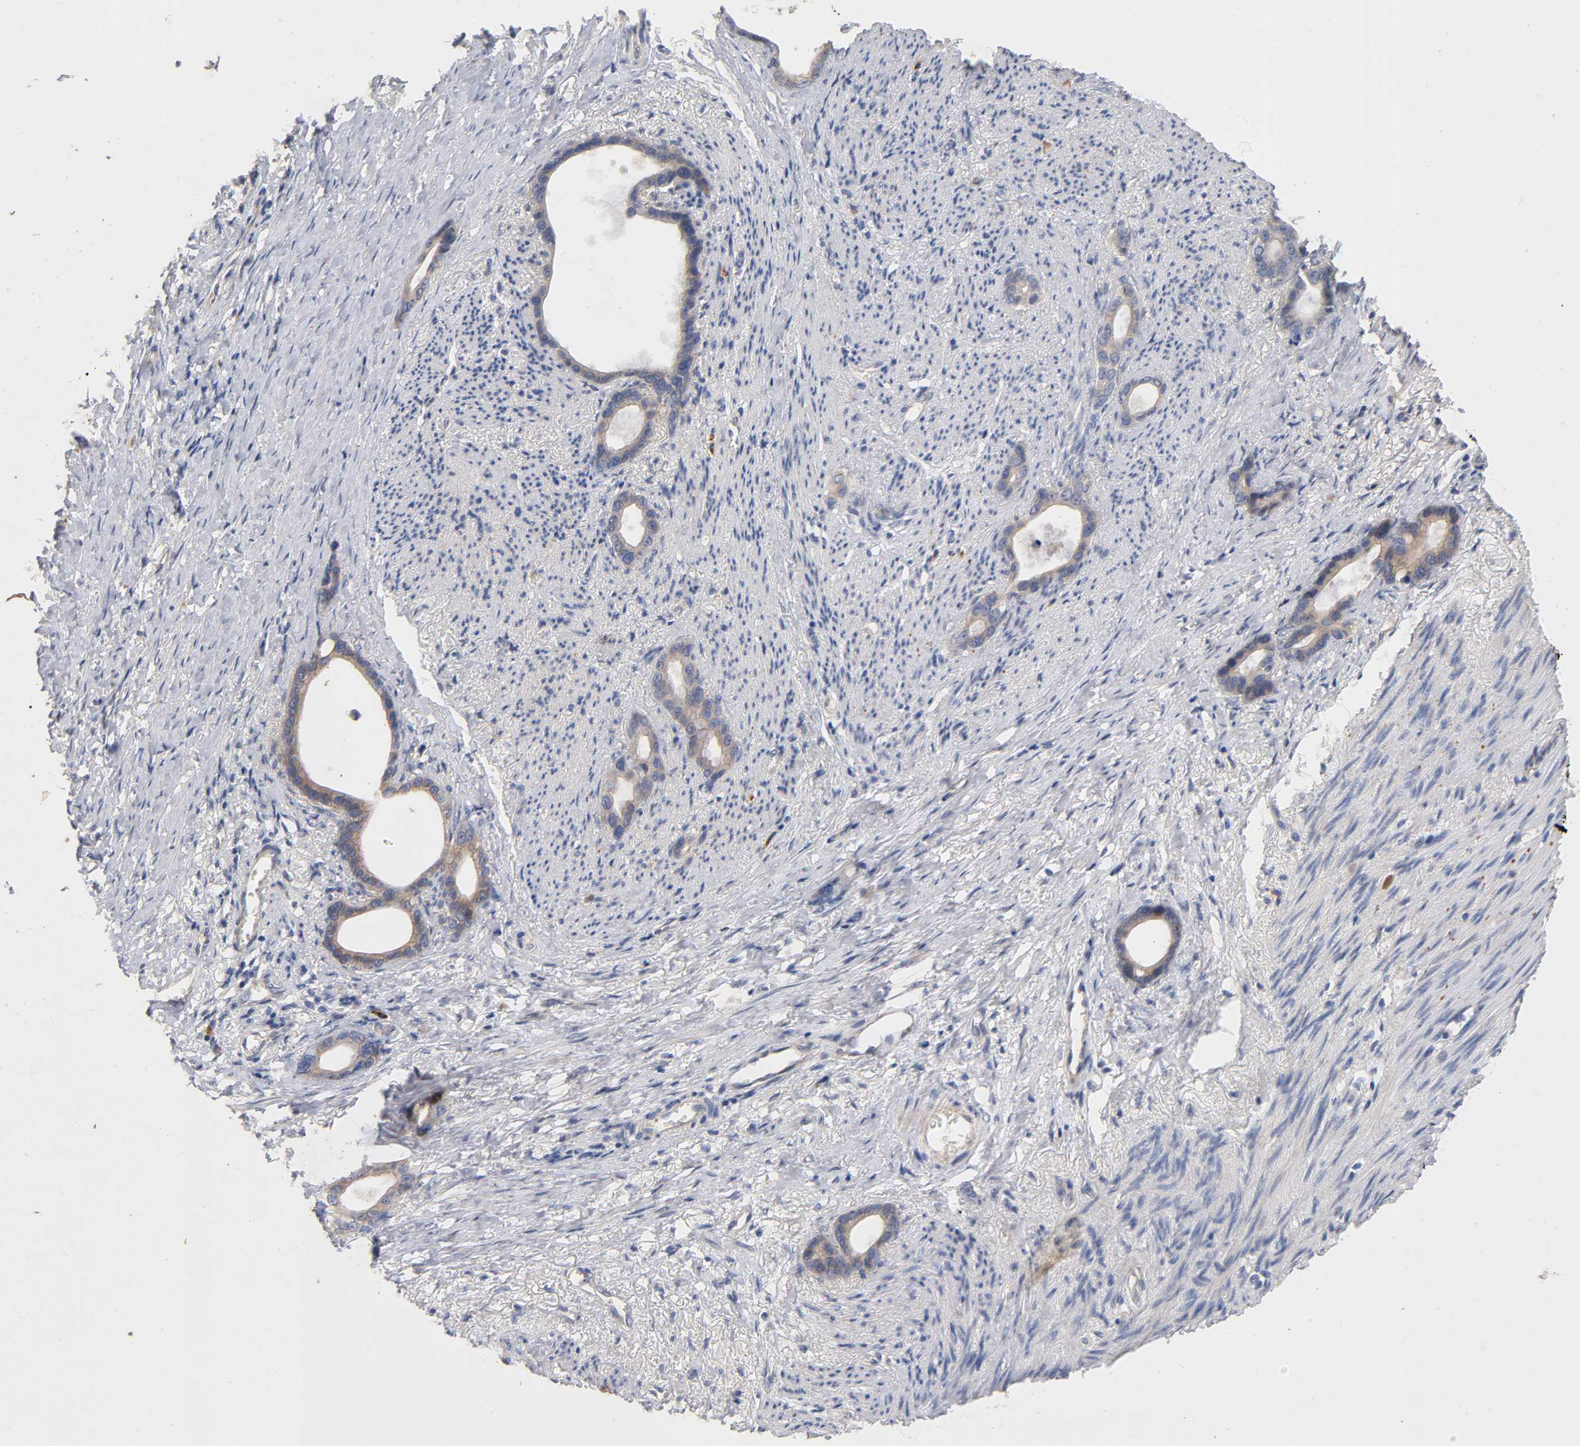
{"staining": {"intensity": "moderate", "quantity": ">75%", "location": "cytoplasmic/membranous"}, "tissue": "stomach cancer", "cell_type": "Tumor cells", "image_type": "cancer", "snomed": [{"axis": "morphology", "description": "Adenocarcinoma, NOS"}, {"axis": "topography", "description": "Stomach"}], "caption": "Immunohistochemical staining of stomach adenocarcinoma displays moderate cytoplasmic/membranous protein positivity in about >75% of tumor cells.", "gene": "PDZD11", "patient": {"sex": "female", "age": 75}}